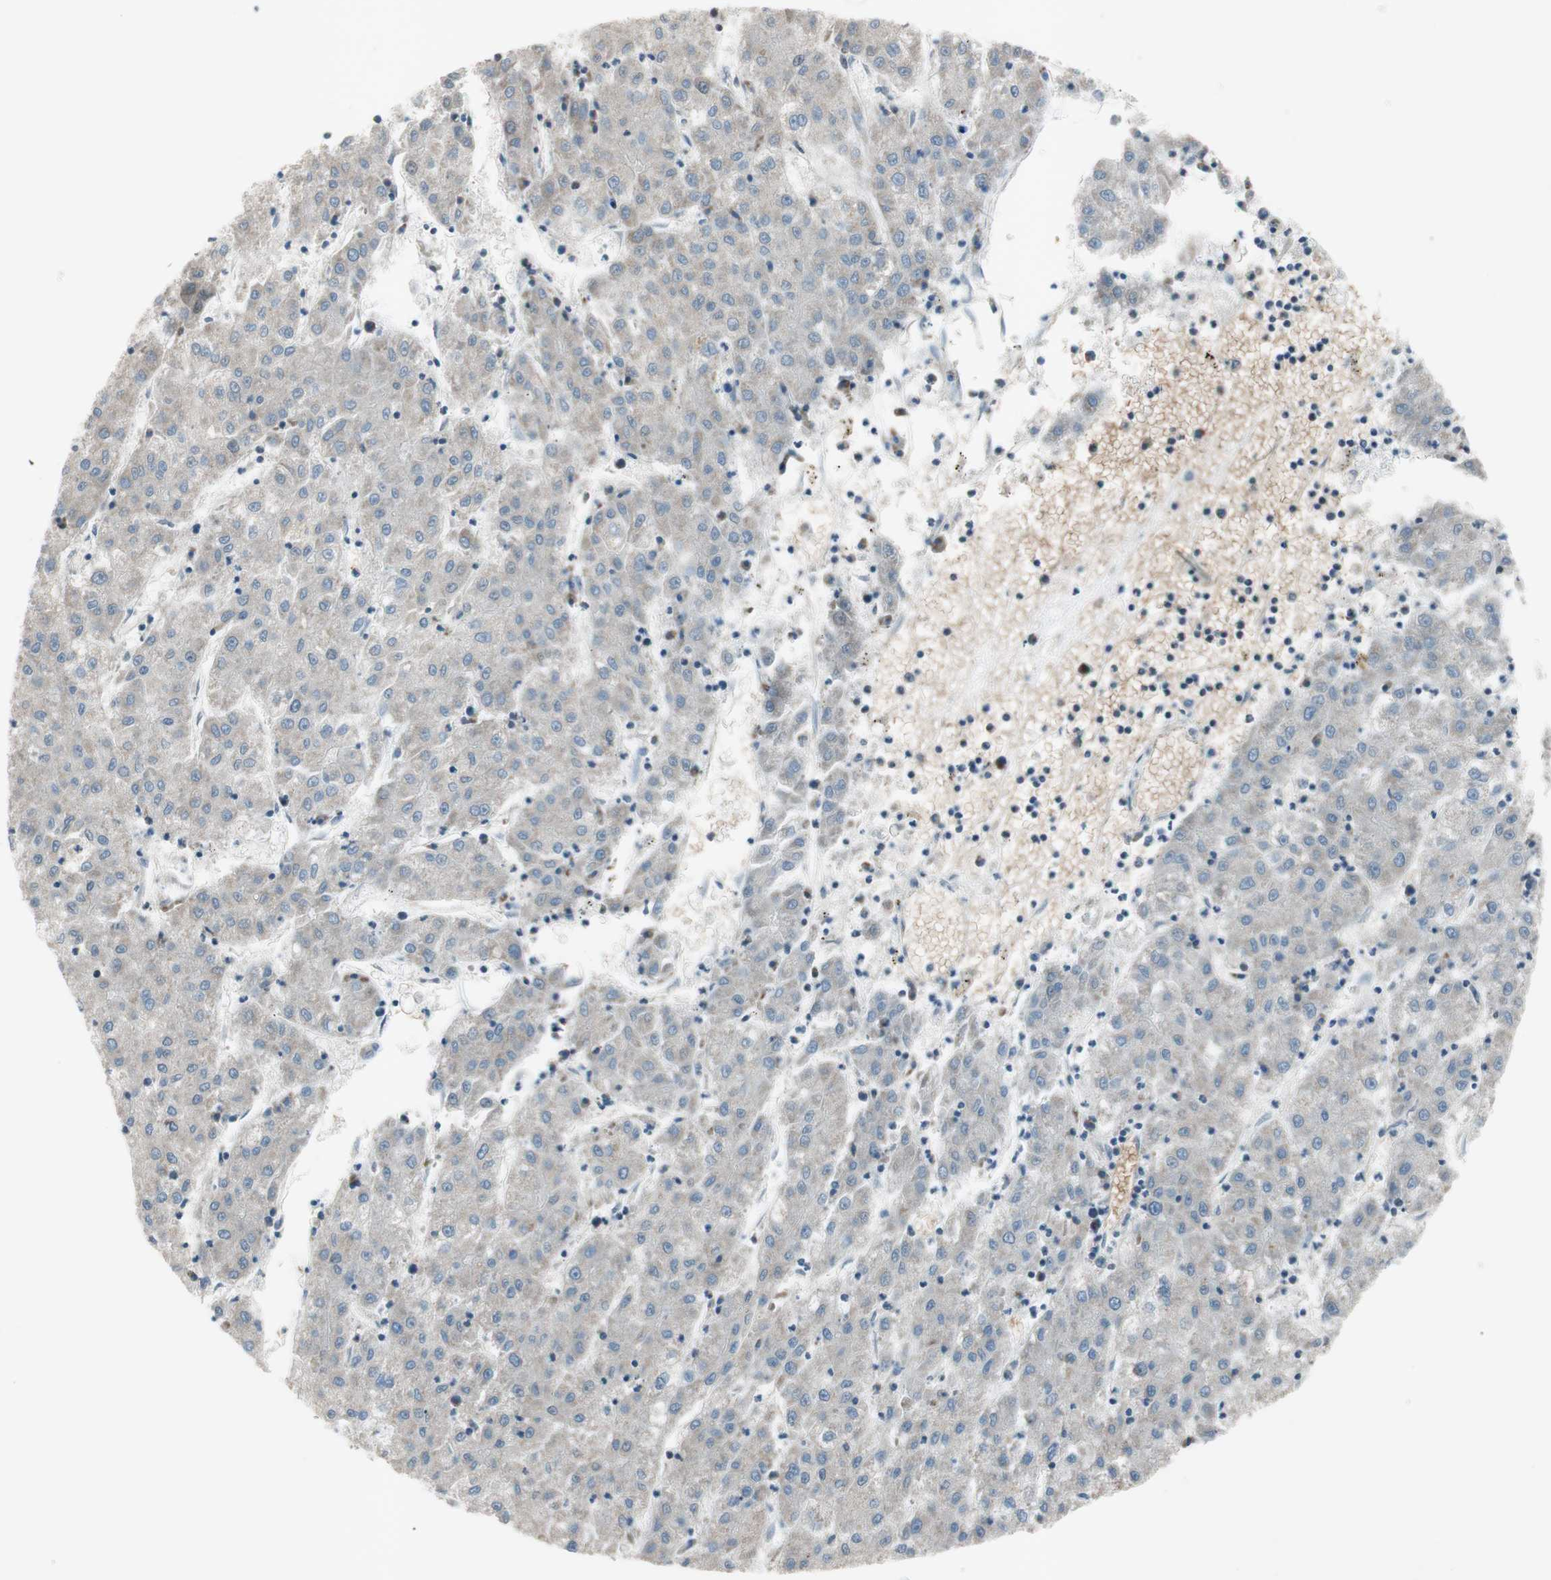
{"staining": {"intensity": "weak", "quantity": "<25%", "location": "cytoplasmic/membranous"}, "tissue": "liver cancer", "cell_type": "Tumor cells", "image_type": "cancer", "snomed": [{"axis": "morphology", "description": "Carcinoma, Hepatocellular, NOS"}, {"axis": "topography", "description": "Liver"}], "caption": "Immunohistochemical staining of human liver hepatocellular carcinoma demonstrates no significant positivity in tumor cells.", "gene": "GYPC", "patient": {"sex": "male", "age": 72}}